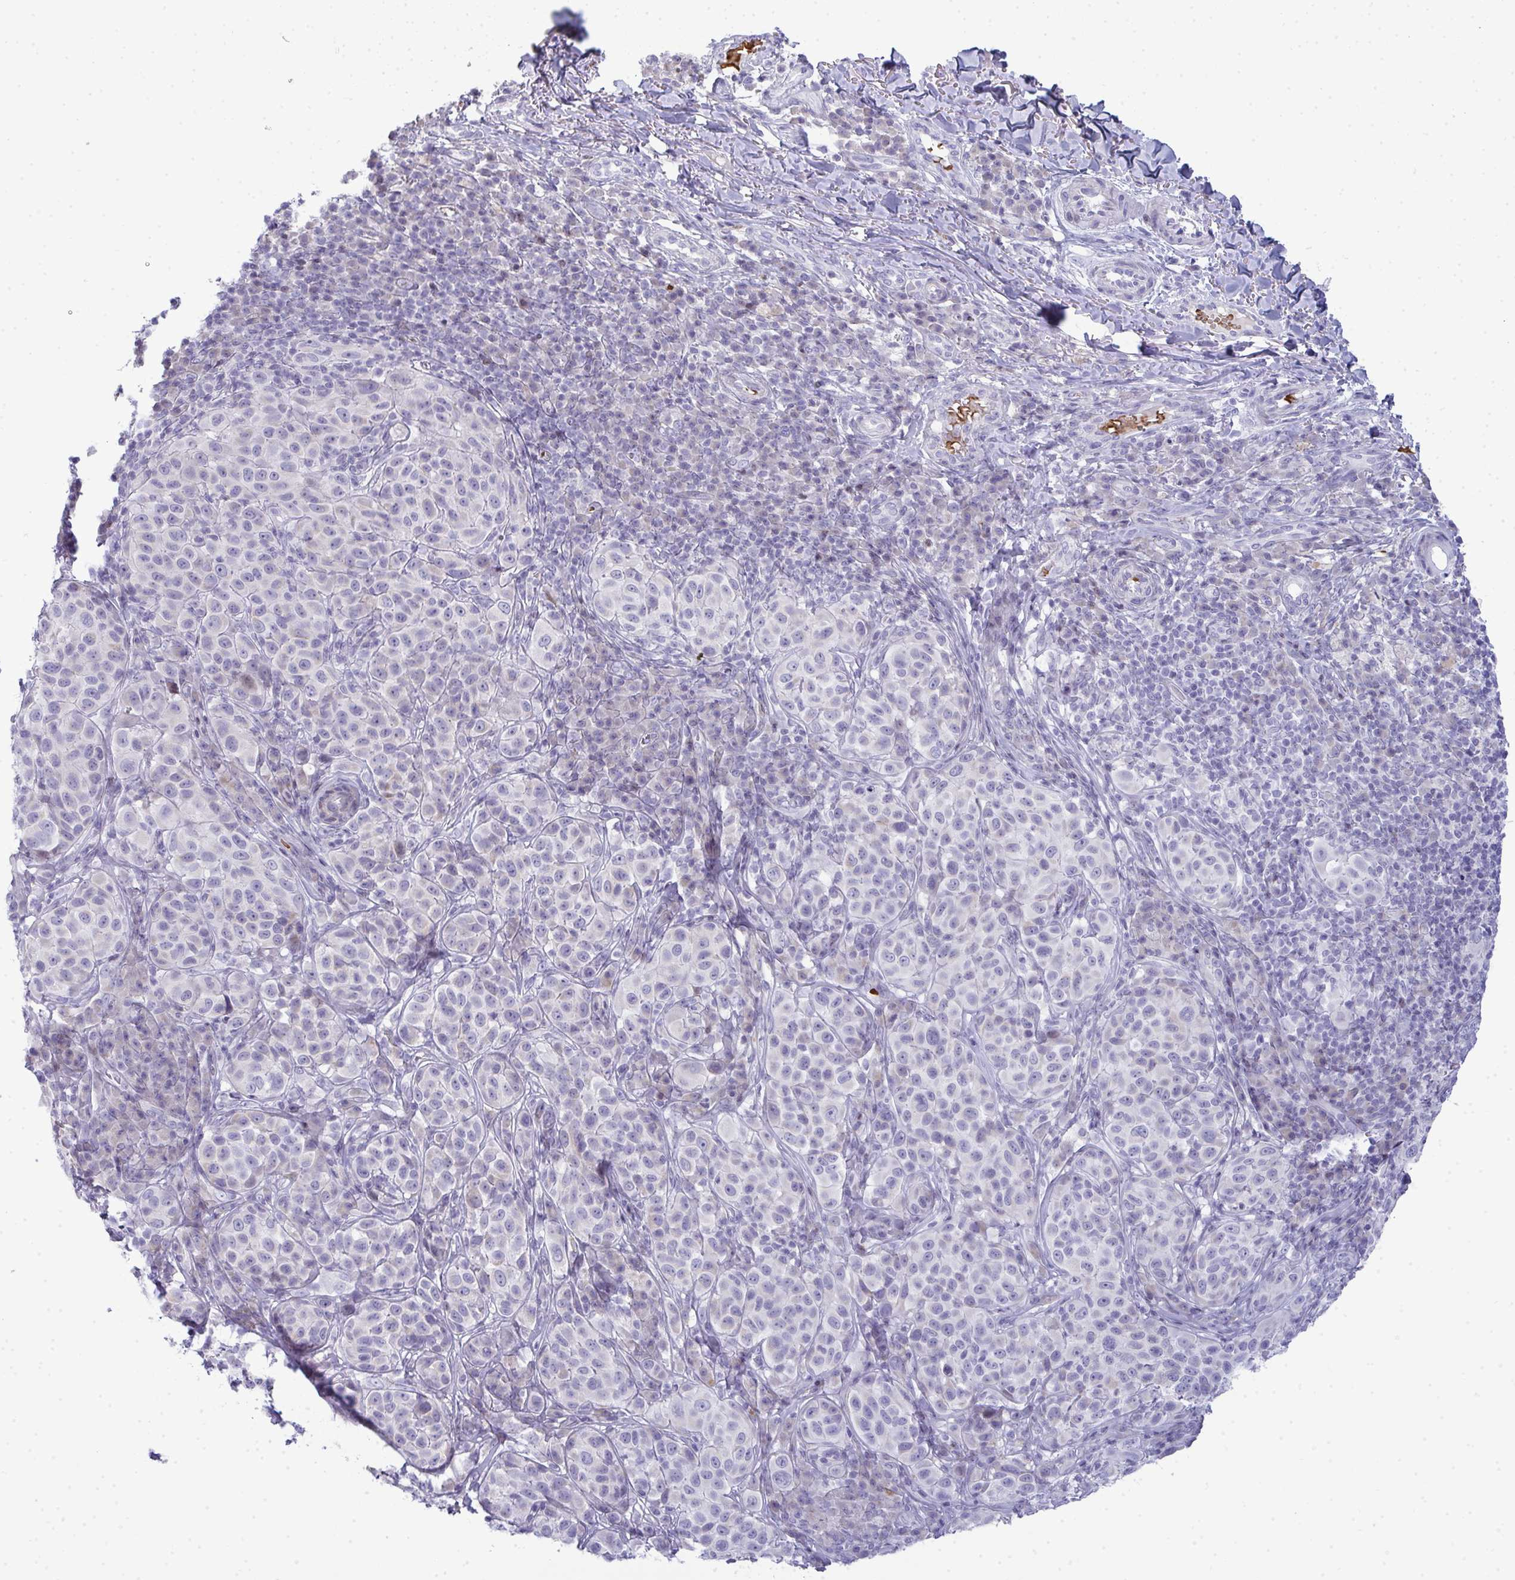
{"staining": {"intensity": "negative", "quantity": "none", "location": "none"}, "tissue": "melanoma", "cell_type": "Tumor cells", "image_type": "cancer", "snomed": [{"axis": "morphology", "description": "Malignant melanoma, NOS"}, {"axis": "topography", "description": "Skin"}], "caption": "Tumor cells show no significant positivity in melanoma.", "gene": "ZNF182", "patient": {"sex": "male", "age": 38}}